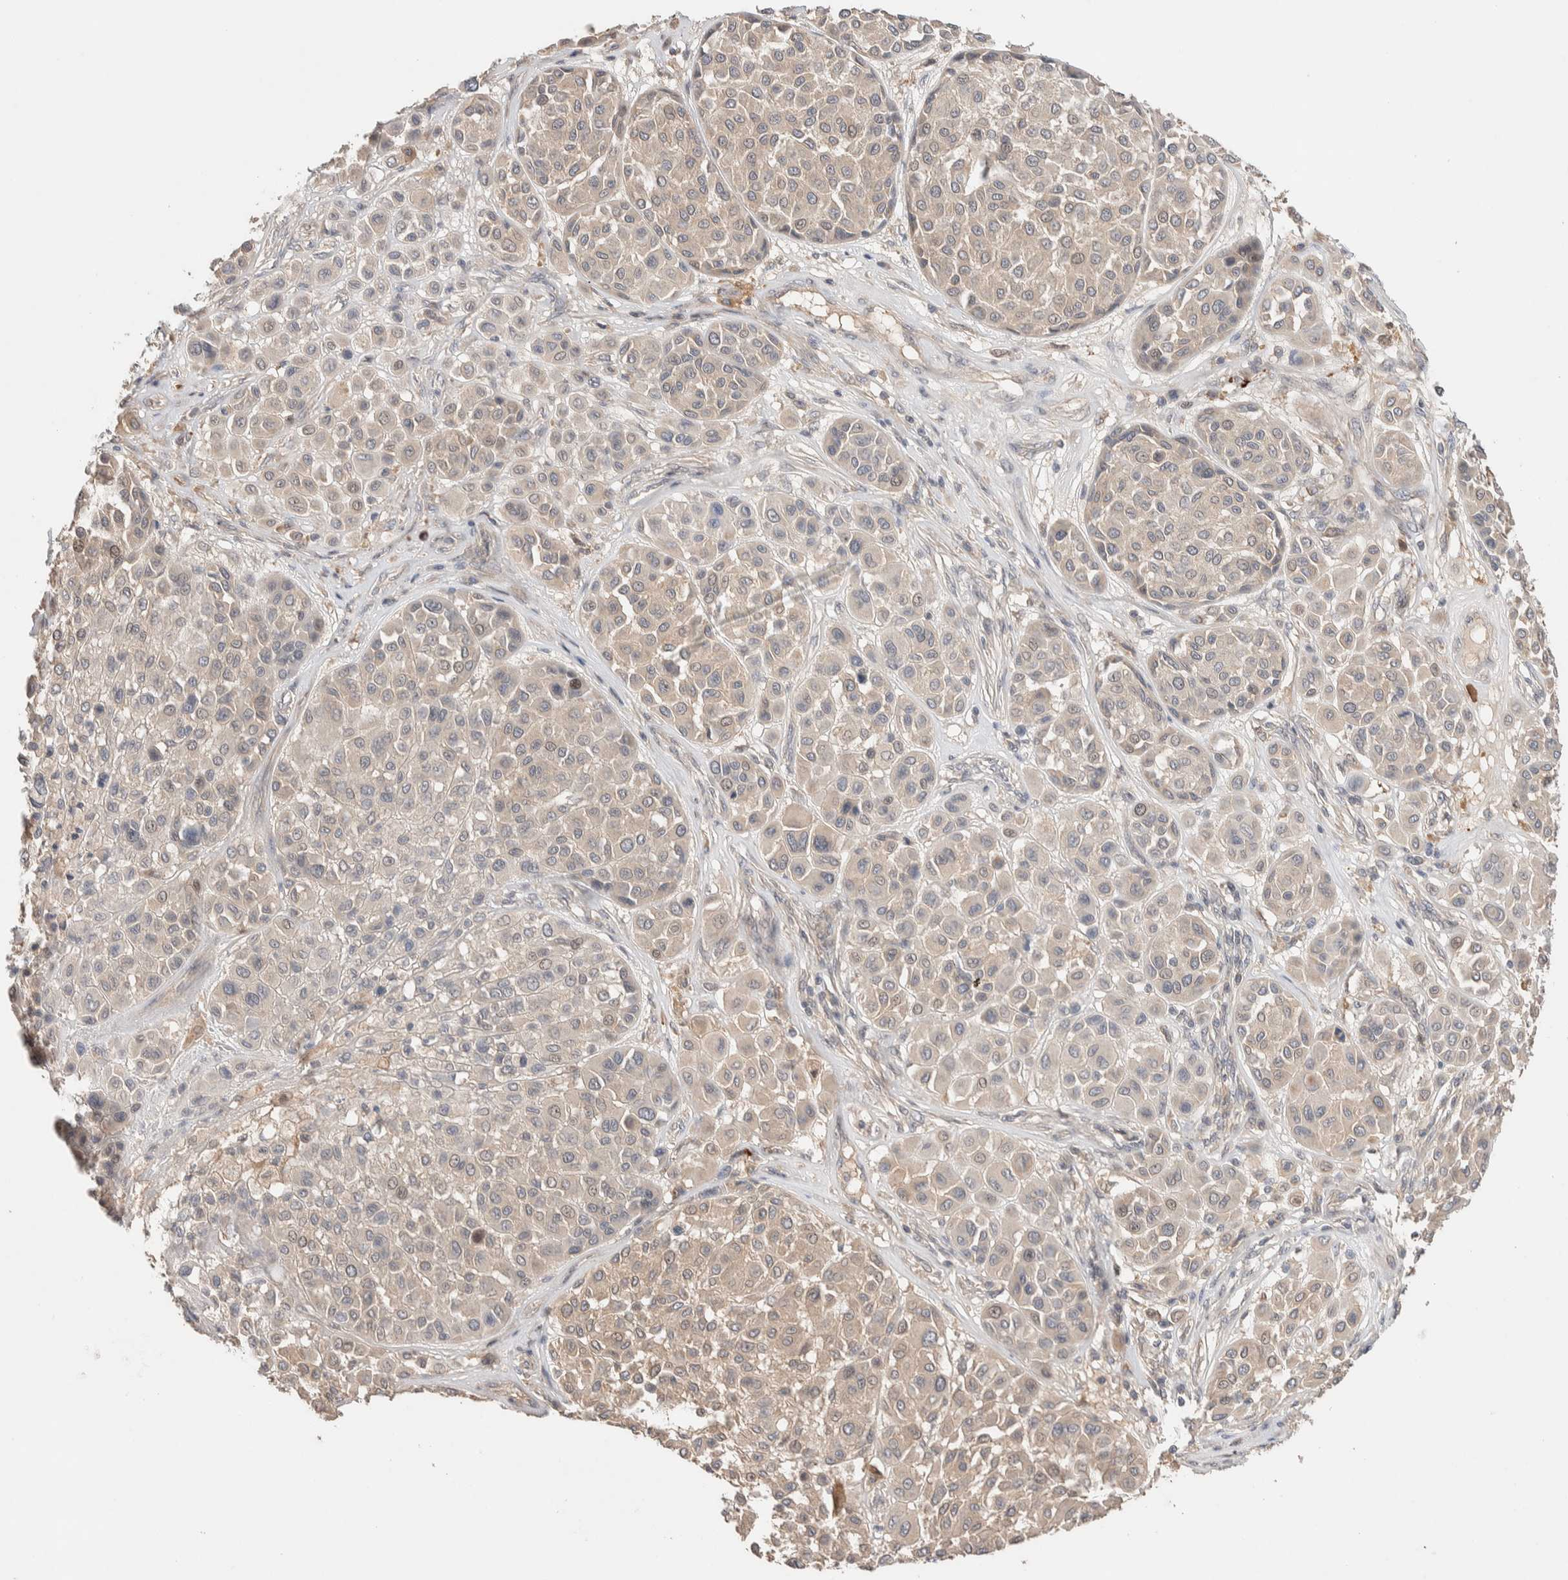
{"staining": {"intensity": "negative", "quantity": "none", "location": "none"}, "tissue": "melanoma", "cell_type": "Tumor cells", "image_type": "cancer", "snomed": [{"axis": "morphology", "description": "Malignant melanoma, Metastatic site"}, {"axis": "topography", "description": "Soft tissue"}], "caption": "IHC micrograph of malignant melanoma (metastatic site) stained for a protein (brown), which demonstrates no staining in tumor cells.", "gene": "WDR91", "patient": {"sex": "male", "age": 41}}